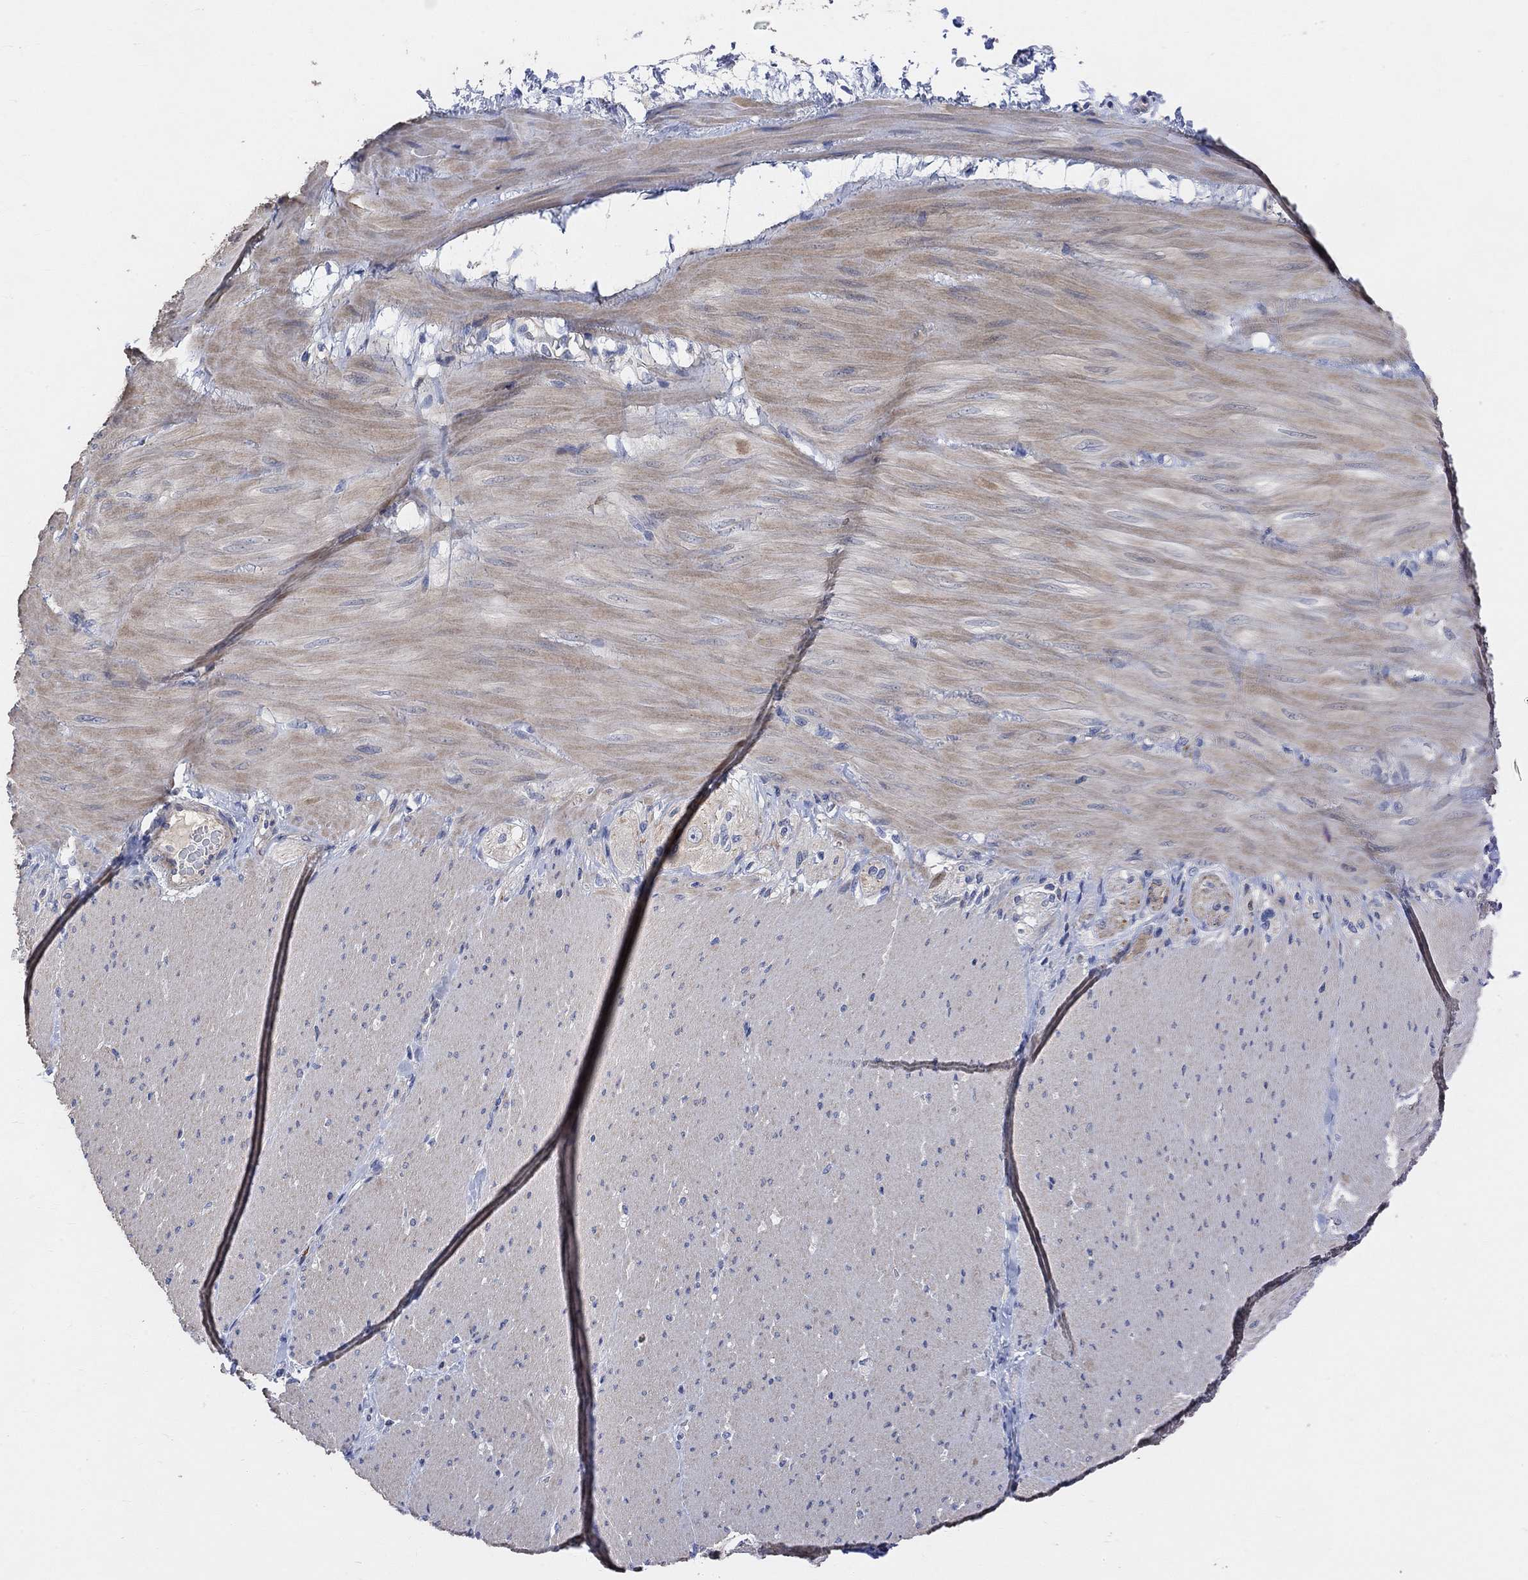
{"staining": {"intensity": "negative", "quantity": "none", "location": "none"}, "tissue": "adipose tissue", "cell_type": "Adipocytes", "image_type": "normal", "snomed": [{"axis": "morphology", "description": "Normal tissue, NOS"}, {"axis": "topography", "description": "Smooth muscle"}, {"axis": "topography", "description": "Duodenum"}, {"axis": "topography", "description": "Peripheral nerve tissue"}], "caption": "An image of human adipose tissue is negative for staining in adipocytes. The staining was performed using DAB (3,3'-diaminobenzidine) to visualize the protein expression in brown, while the nuclei were stained in blue with hematoxylin (Magnification: 20x).", "gene": "HCRTR1", "patient": {"sex": "female", "age": 61}}